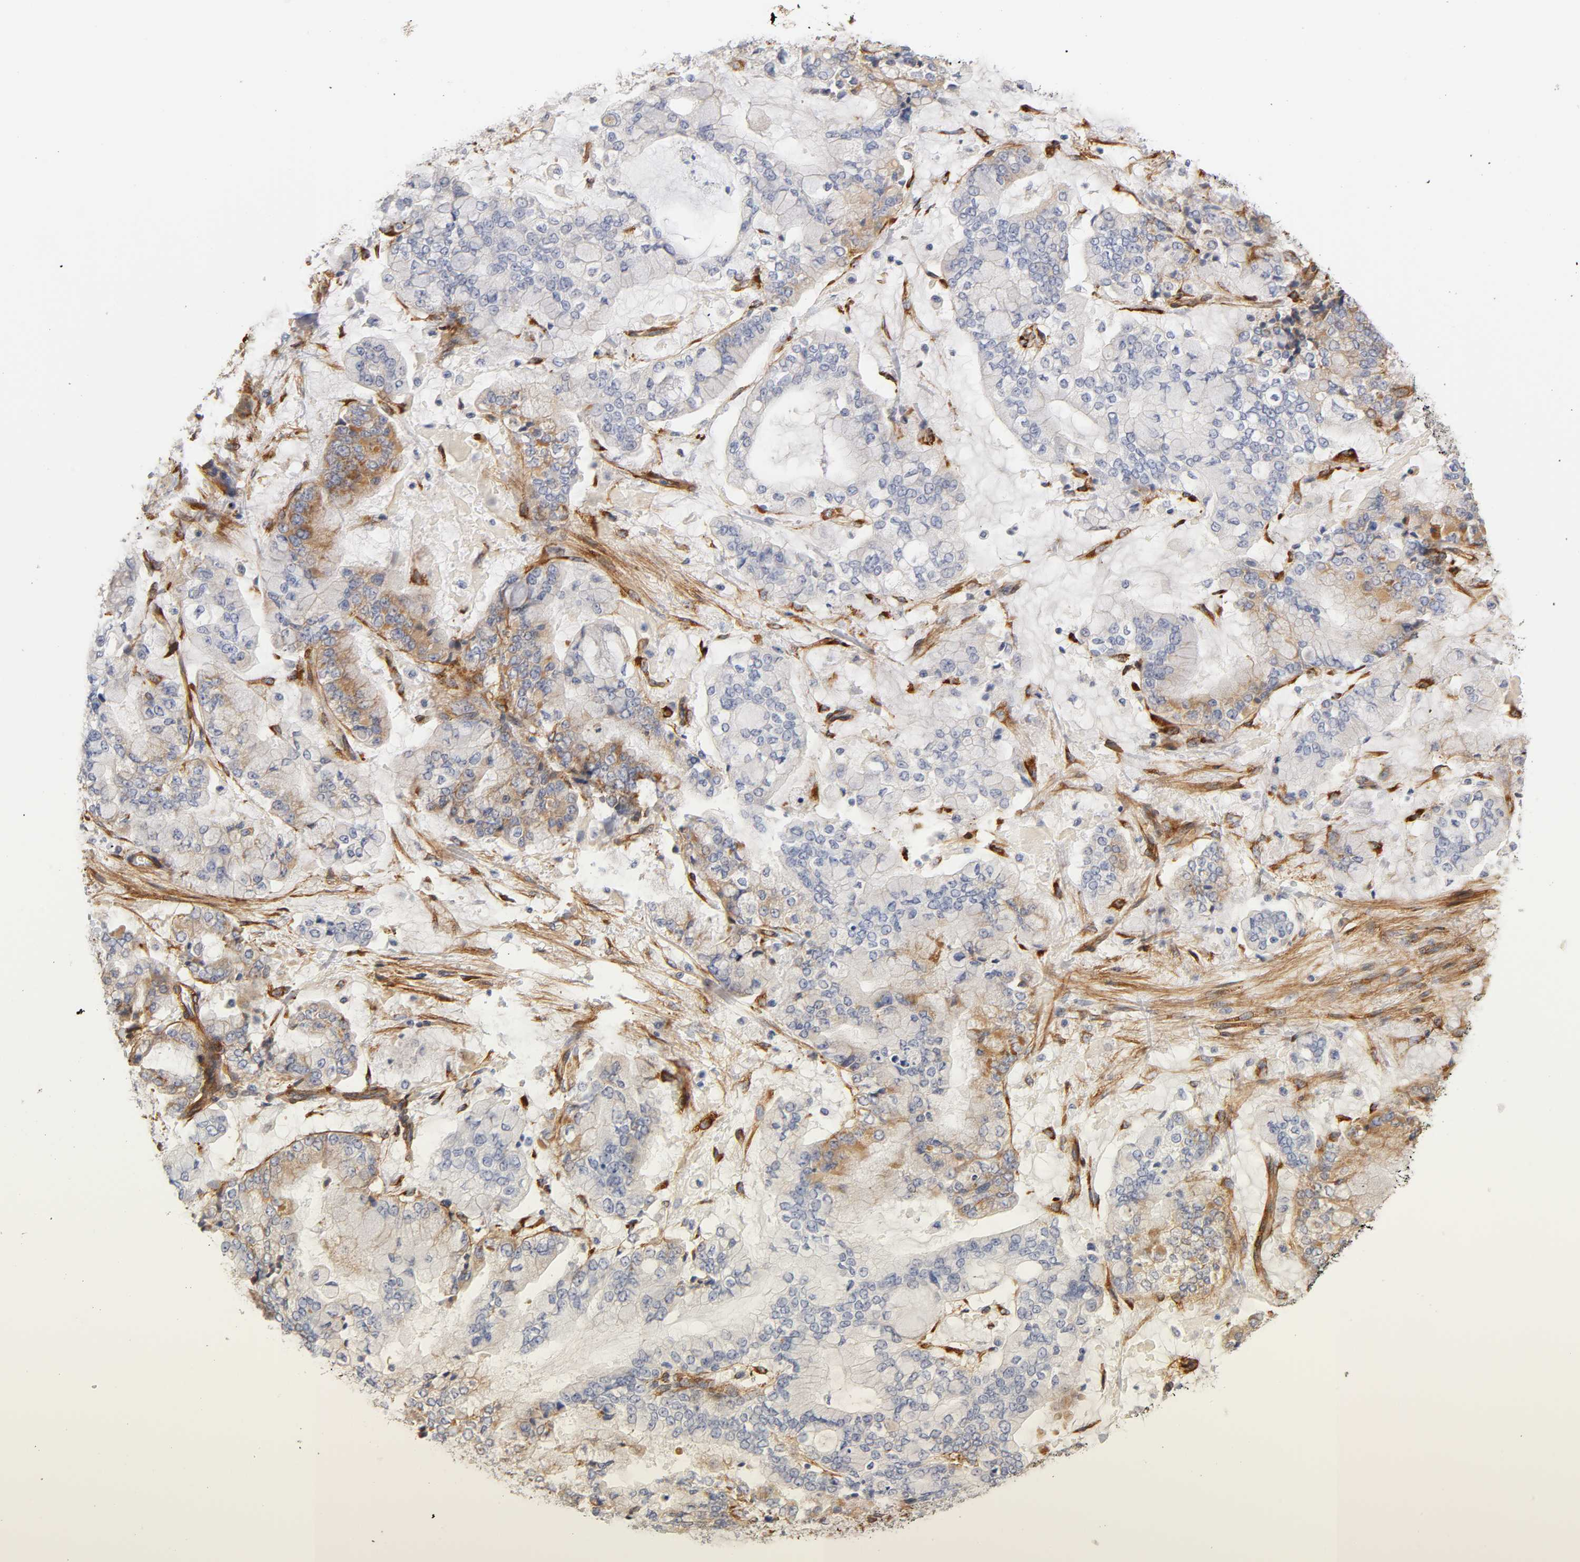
{"staining": {"intensity": "weak", "quantity": "<25%", "location": "cytoplasmic/membranous"}, "tissue": "stomach cancer", "cell_type": "Tumor cells", "image_type": "cancer", "snomed": [{"axis": "morphology", "description": "Normal tissue, NOS"}, {"axis": "morphology", "description": "Adenocarcinoma, NOS"}, {"axis": "topography", "description": "Stomach, upper"}, {"axis": "topography", "description": "Stomach"}], "caption": "A high-resolution photomicrograph shows immunohistochemistry staining of stomach adenocarcinoma, which displays no significant expression in tumor cells.", "gene": "LAMB1", "patient": {"sex": "male", "age": 76}}